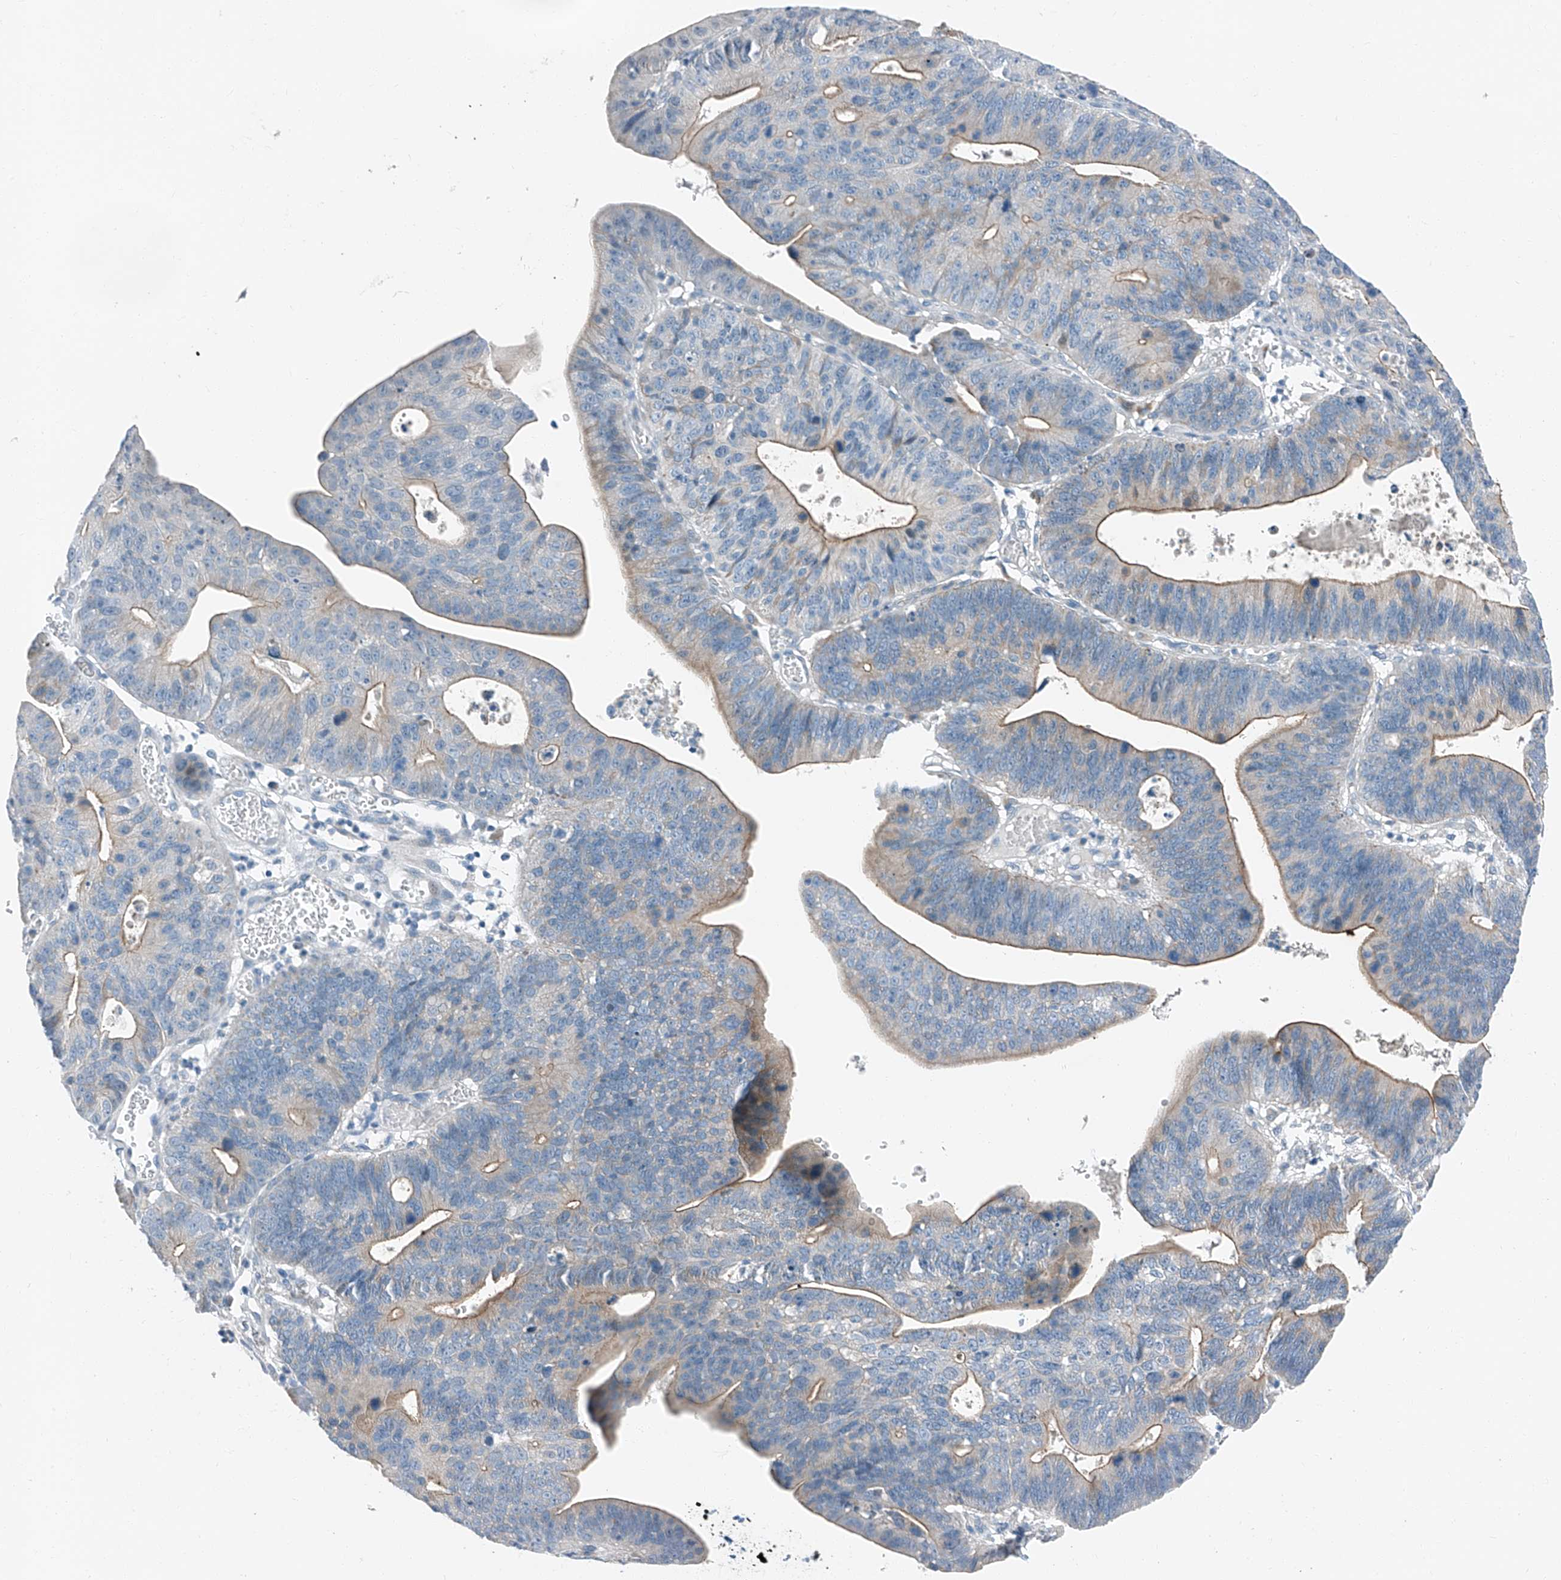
{"staining": {"intensity": "moderate", "quantity": ">75%", "location": "cytoplasmic/membranous"}, "tissue": "stomach cancer", "cell_type": "Tumor cells", "image_type": "cancer", "snomed": [{"axis": "morphology", "description": "Adenocarcinoma, NOS"}, {"axis": "topography", "description": "Stomach"}], "caption": "Protein positivity by IHC exhibits moderate cytoplasmic/membranous staining in about >75% of tumor cells in stomach cancer.", "gene": "MDGA1", "patient": {"sex": "male", "age": 59}}